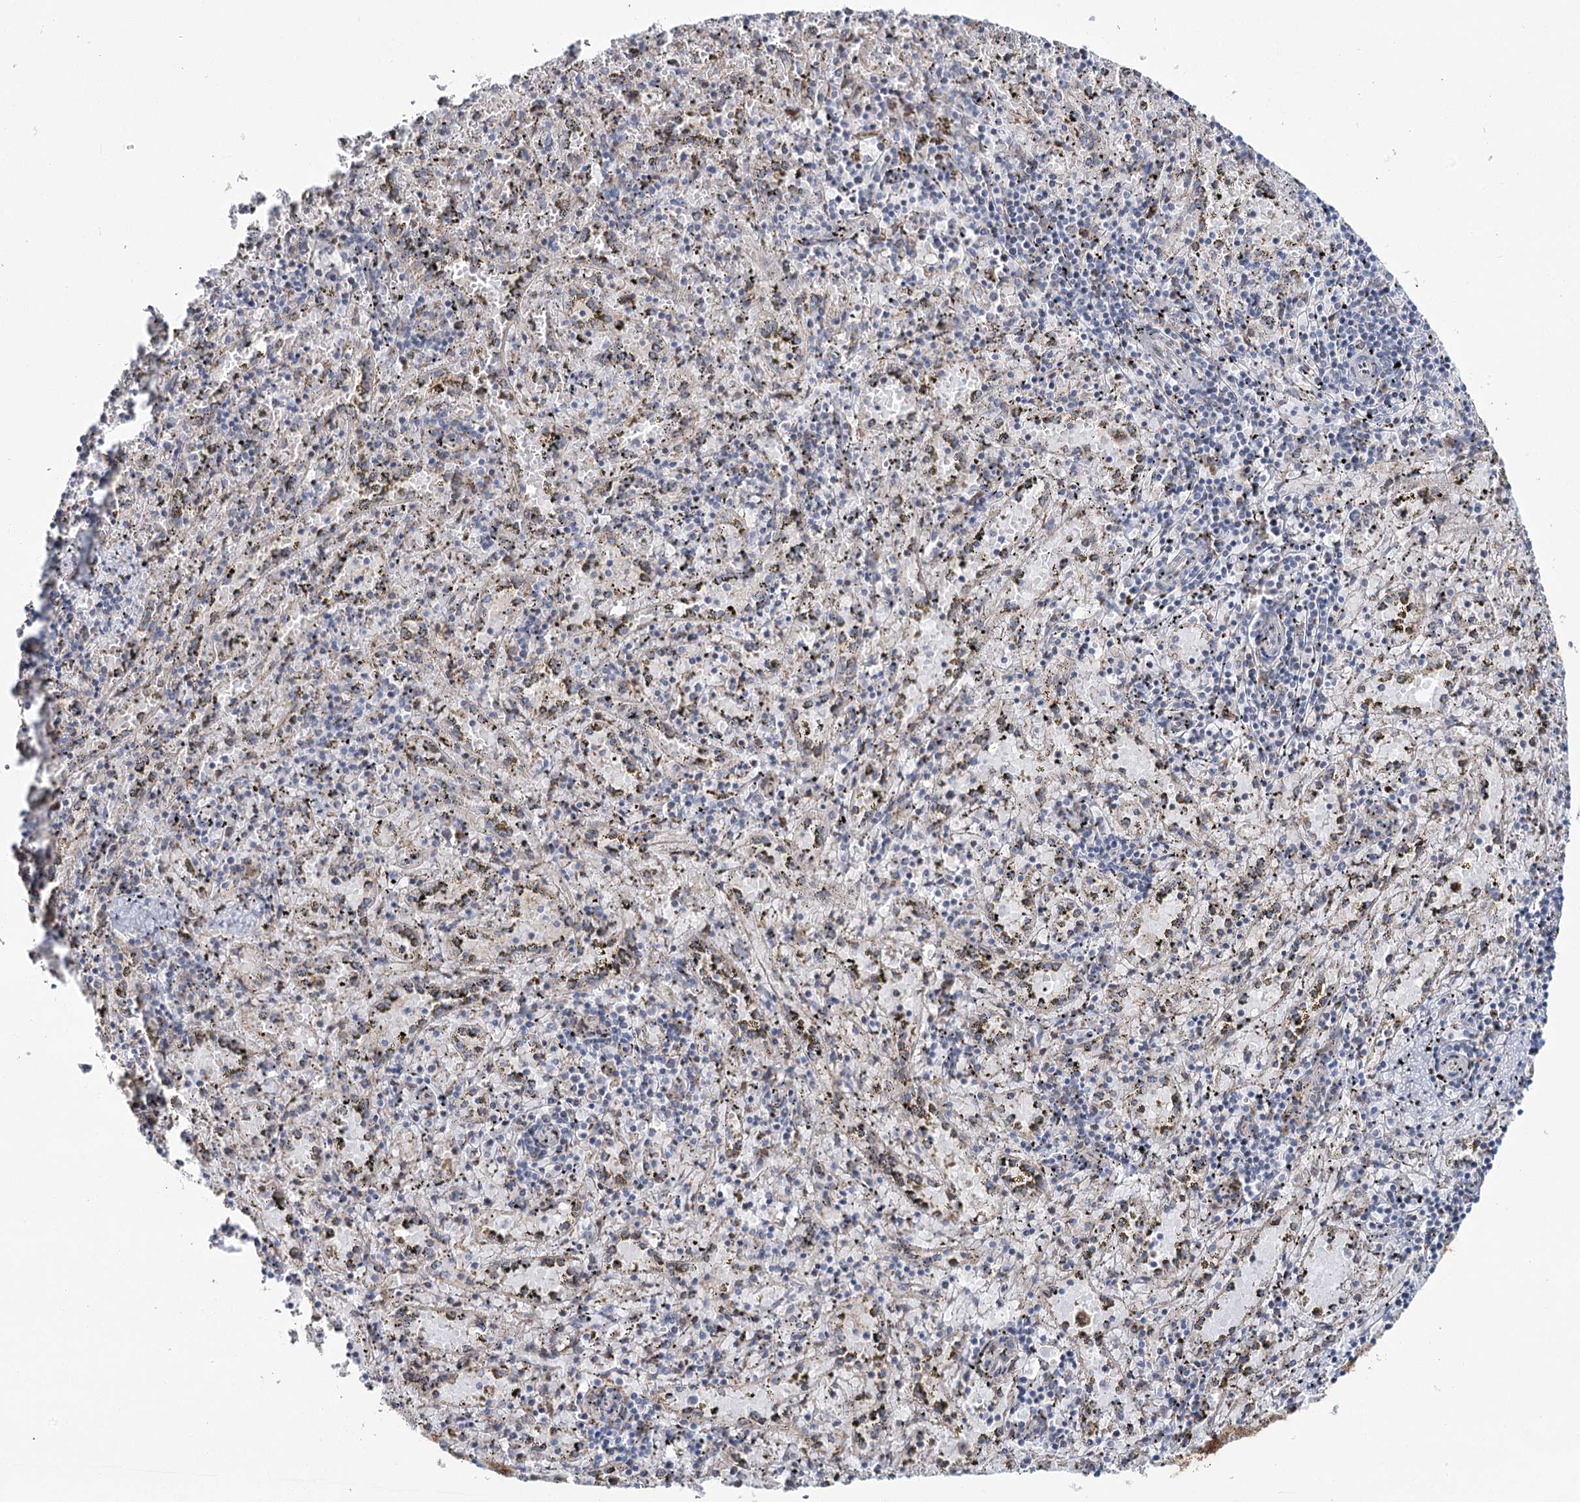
{"staining": {"intensity": "negative", "quantity": "none", "location": "none"}, "tissue": "spleen", "cell_type": "Cells in red pulp", "image_type": "normal", "snomed": [{"axis": "morphology", "description": "Normal tissue, NOS"}, {"axis": "topography", "description": "Spleen"}], "caption": "High power microscopy photomicrograph of an immunohistochemistry histopathology image of benign spleen, revealing no significant expression in cells in red pulp. Brightfield microscopy of immunohistochemistry stained with DAB (brown) and hematoxylin (blue), captured at high magnification.", "gene": "CPLANE1", "patient": {"sex": "male", "age": 11}}